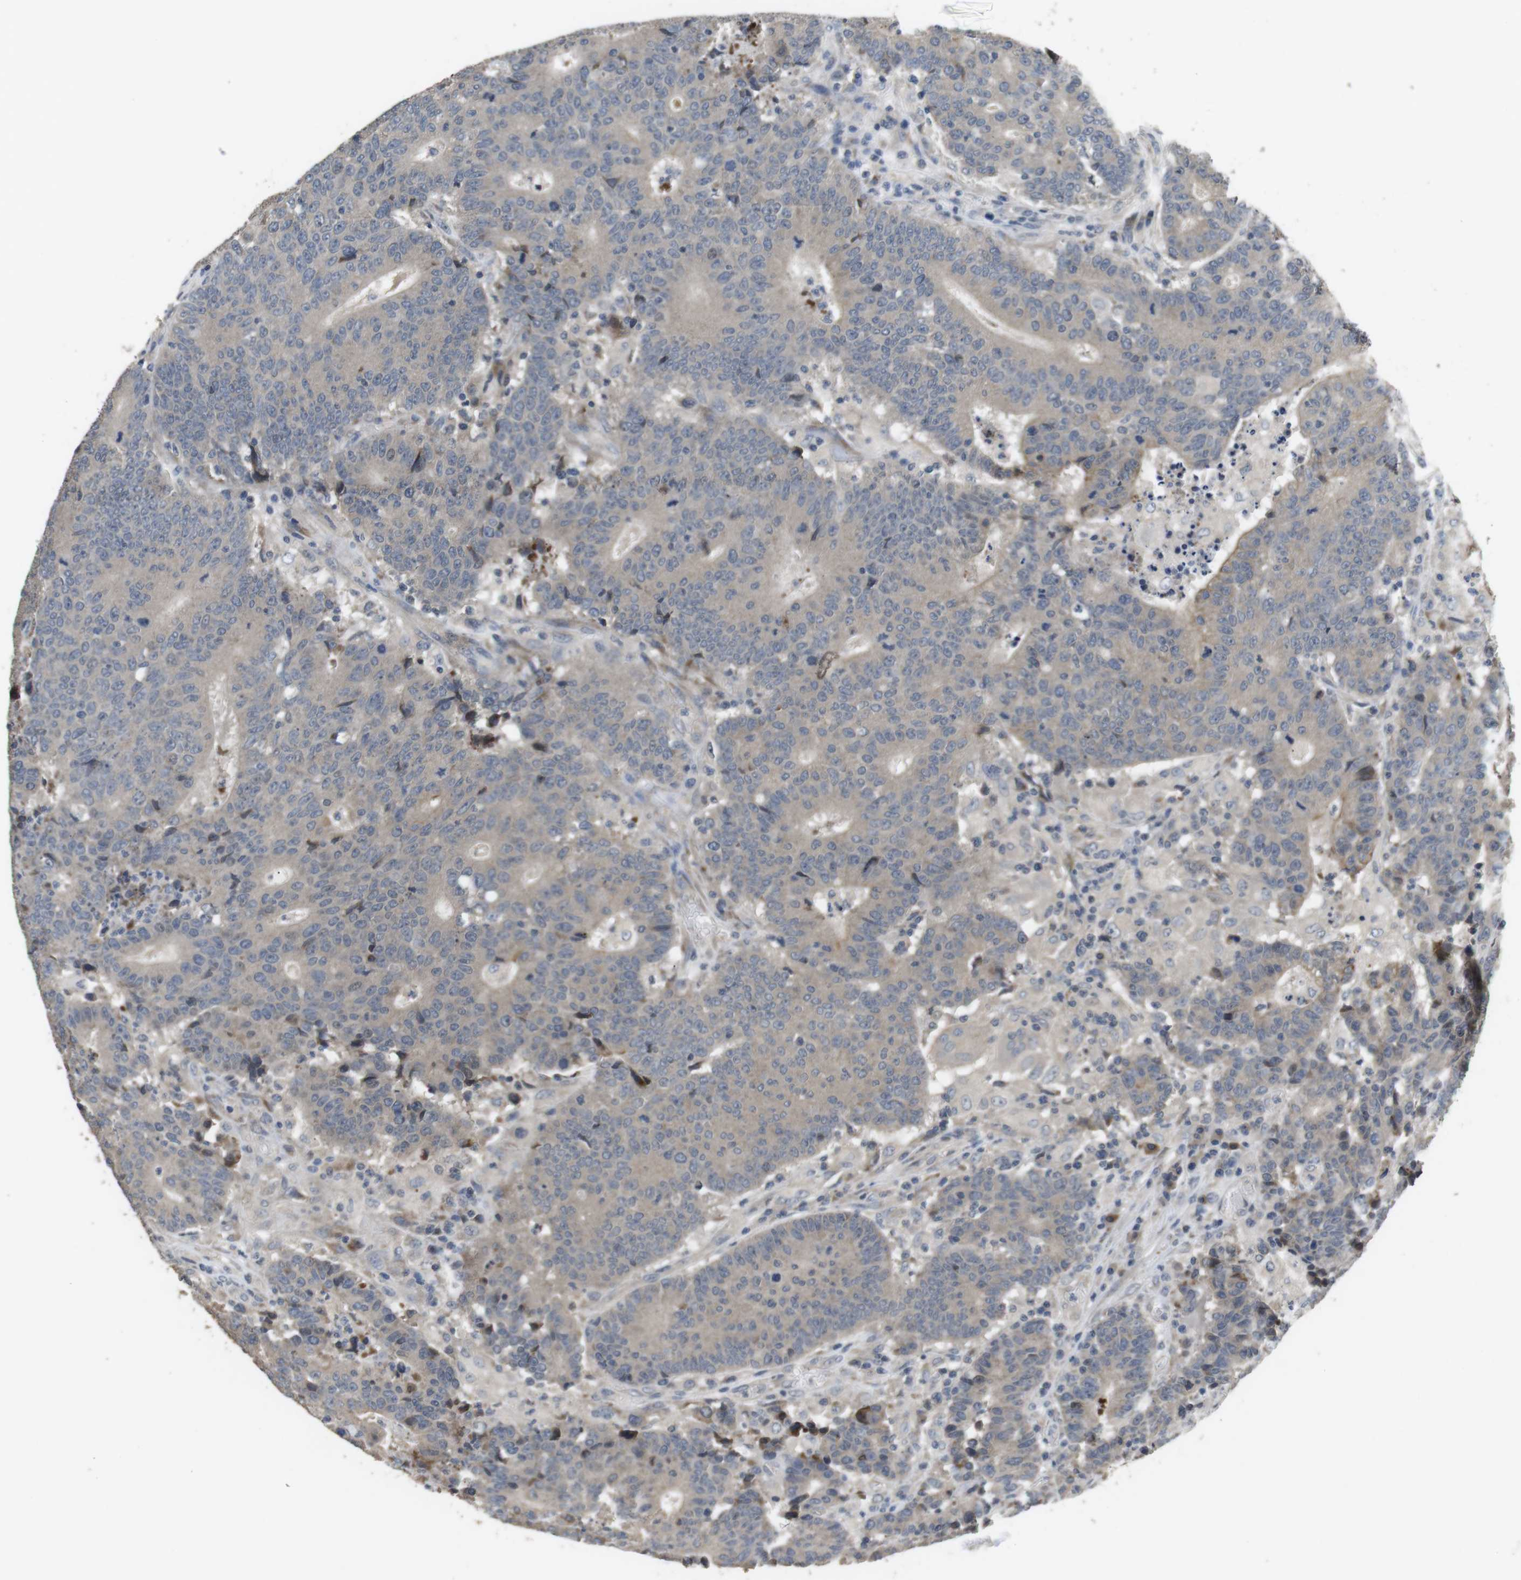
{"staining": {"intensity": "negative", "quantity": "none", "location": "none"}, "tissue": "colorectal cancer", "cell_type": "Tumor cells", "image_type": "cancer", "snomed": [{"axis": "morphology", "description": "Normal tissue, NOS"}, {"axis": "morphology", "description": "Adenocarcinoma, NOS"}, {"axis": "topography", "description": "Colon"}], "caption": "High power microscopy photomicrograph of an immunohistochemistry photomicrograph of adenocarcinoma (colorectal), revealing no significant expression in tumor cells.", "gene": "ADGRL3", "patient": {"sex": "female", "age": 75}}